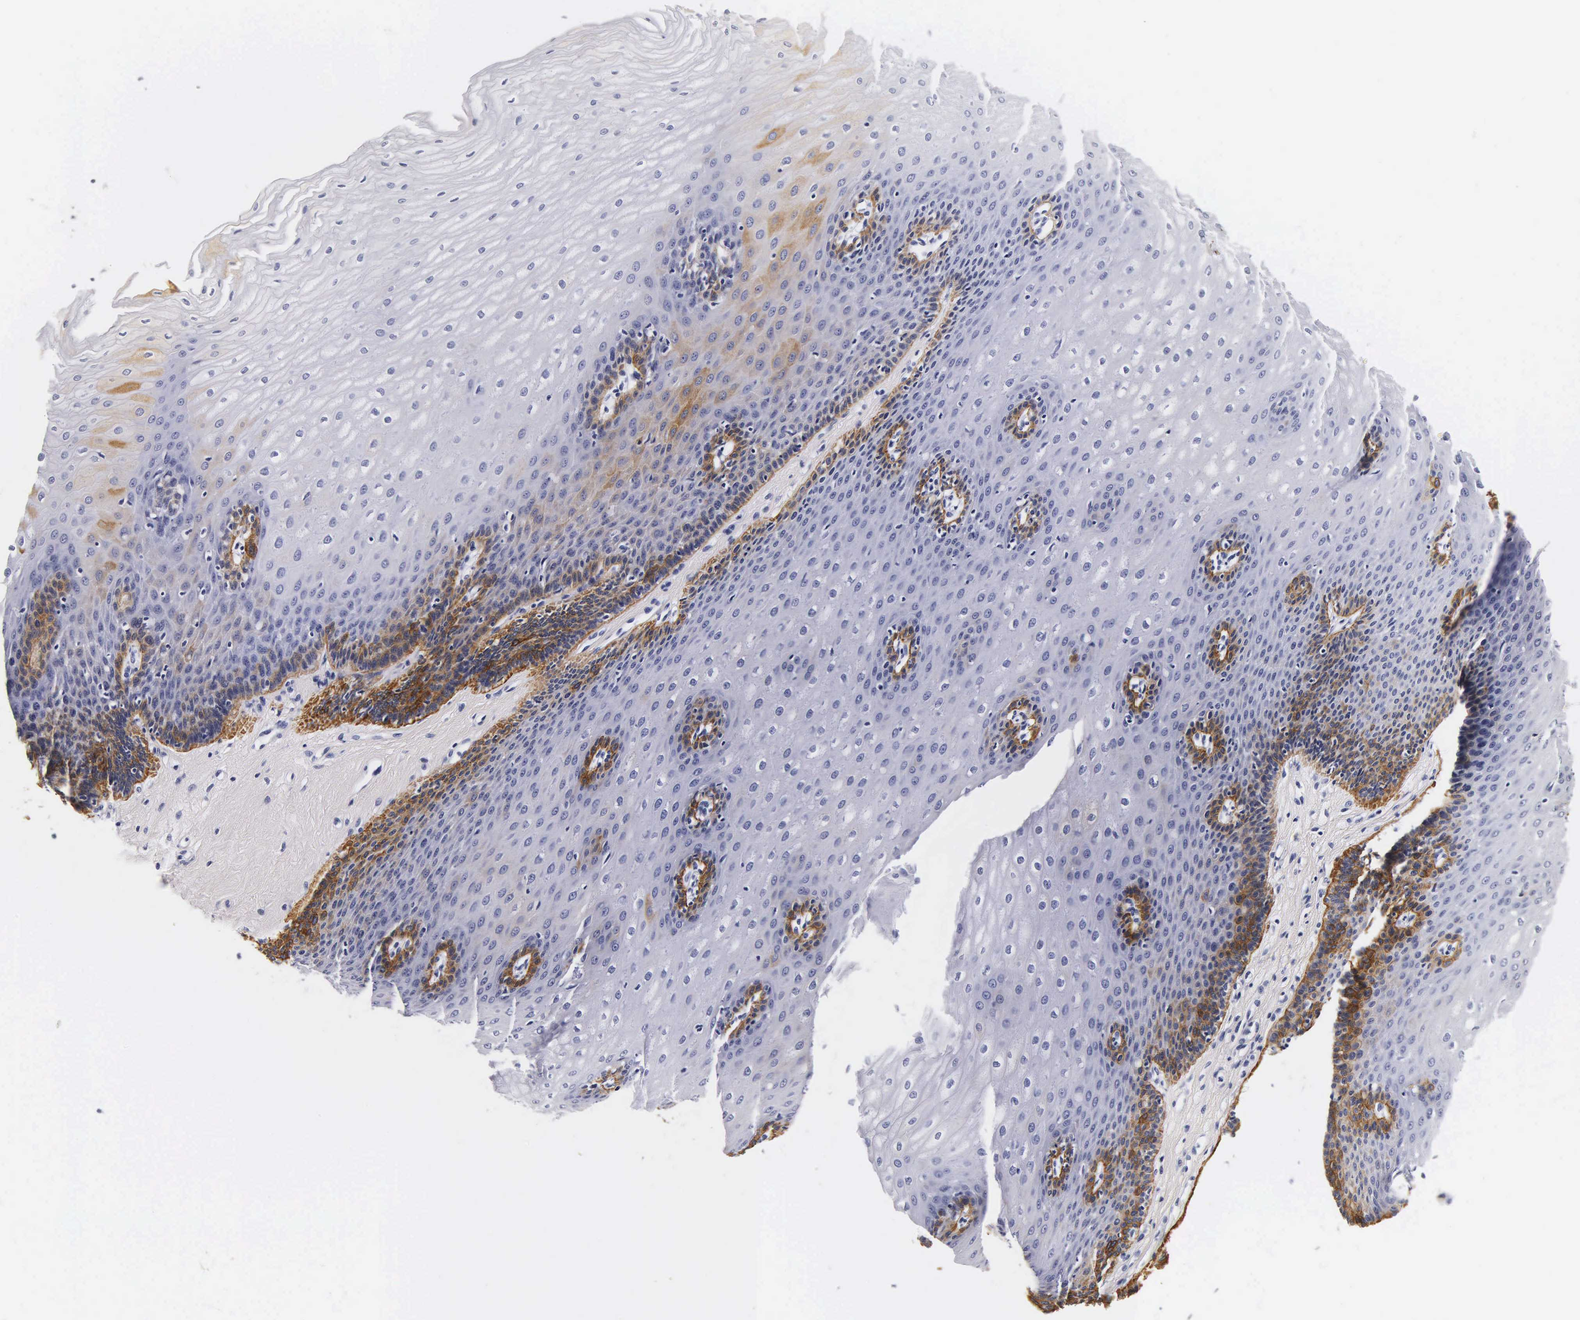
{"staining": {"intensity": "moderate", "quantity": "<25%", "location": "cytoplasmic/membranous"}, "tissue": "esophagus", "cell_type": "Squamous epithelial cells", "image_type": "normal", "snomed": [{"axis": "morphology", "description": "Normal tissue, NOS"}, {"axis": "topography", "description": "Esophagus"}], "caption": "Protein staining of benign esophagus demonstrates moderate cytoplasmic/membranous expression in about <25% of squamous epithelial cells. The staining was performed using DAB to visualize the protein expression in brown, while the nuclei were stained in blue with hematoxylin (Magnification: 20x).", "gene": "KRT18", "patient": {"sex": "male", "age": 65}}